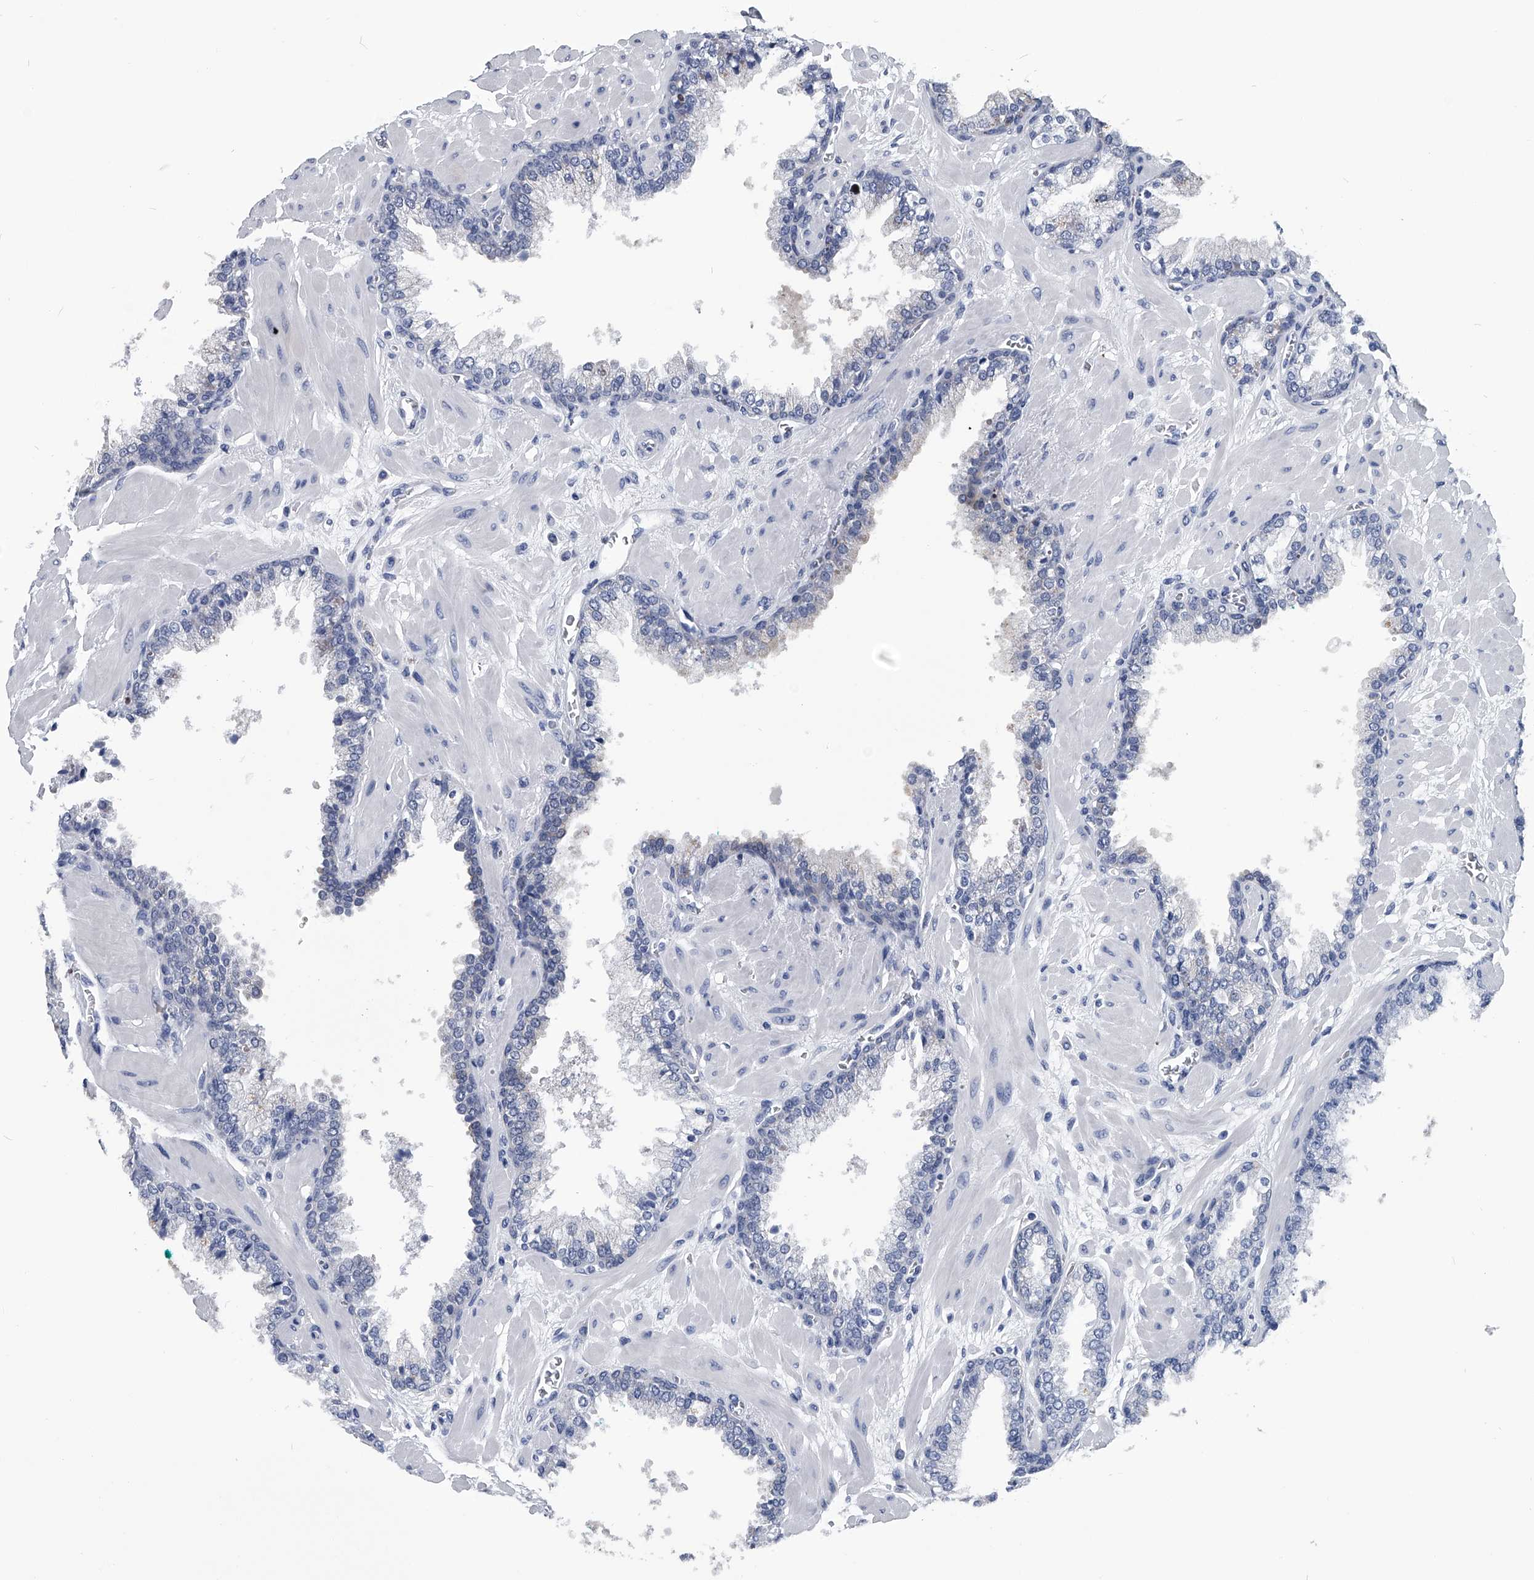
{"staining": {"intensity": "negative", "quantity": "none", "location": "none"}, "tissue": "prostate cancer", "cell_type": "Tumor cells", "image_type": "cancer", "snomed": [{"axis": "morphology", "description": "Adenocarcinoma, Low grade"}, {"axis": "topography", "description": "Prostate"}], "caption": "Immunohistochemical staining of human prostate cancer (low-grade adenocarcinoma) reveals no significant positivity in tumor cells.", "gene": "PDXK", "patient": {"sex": "male", "age": 63}}